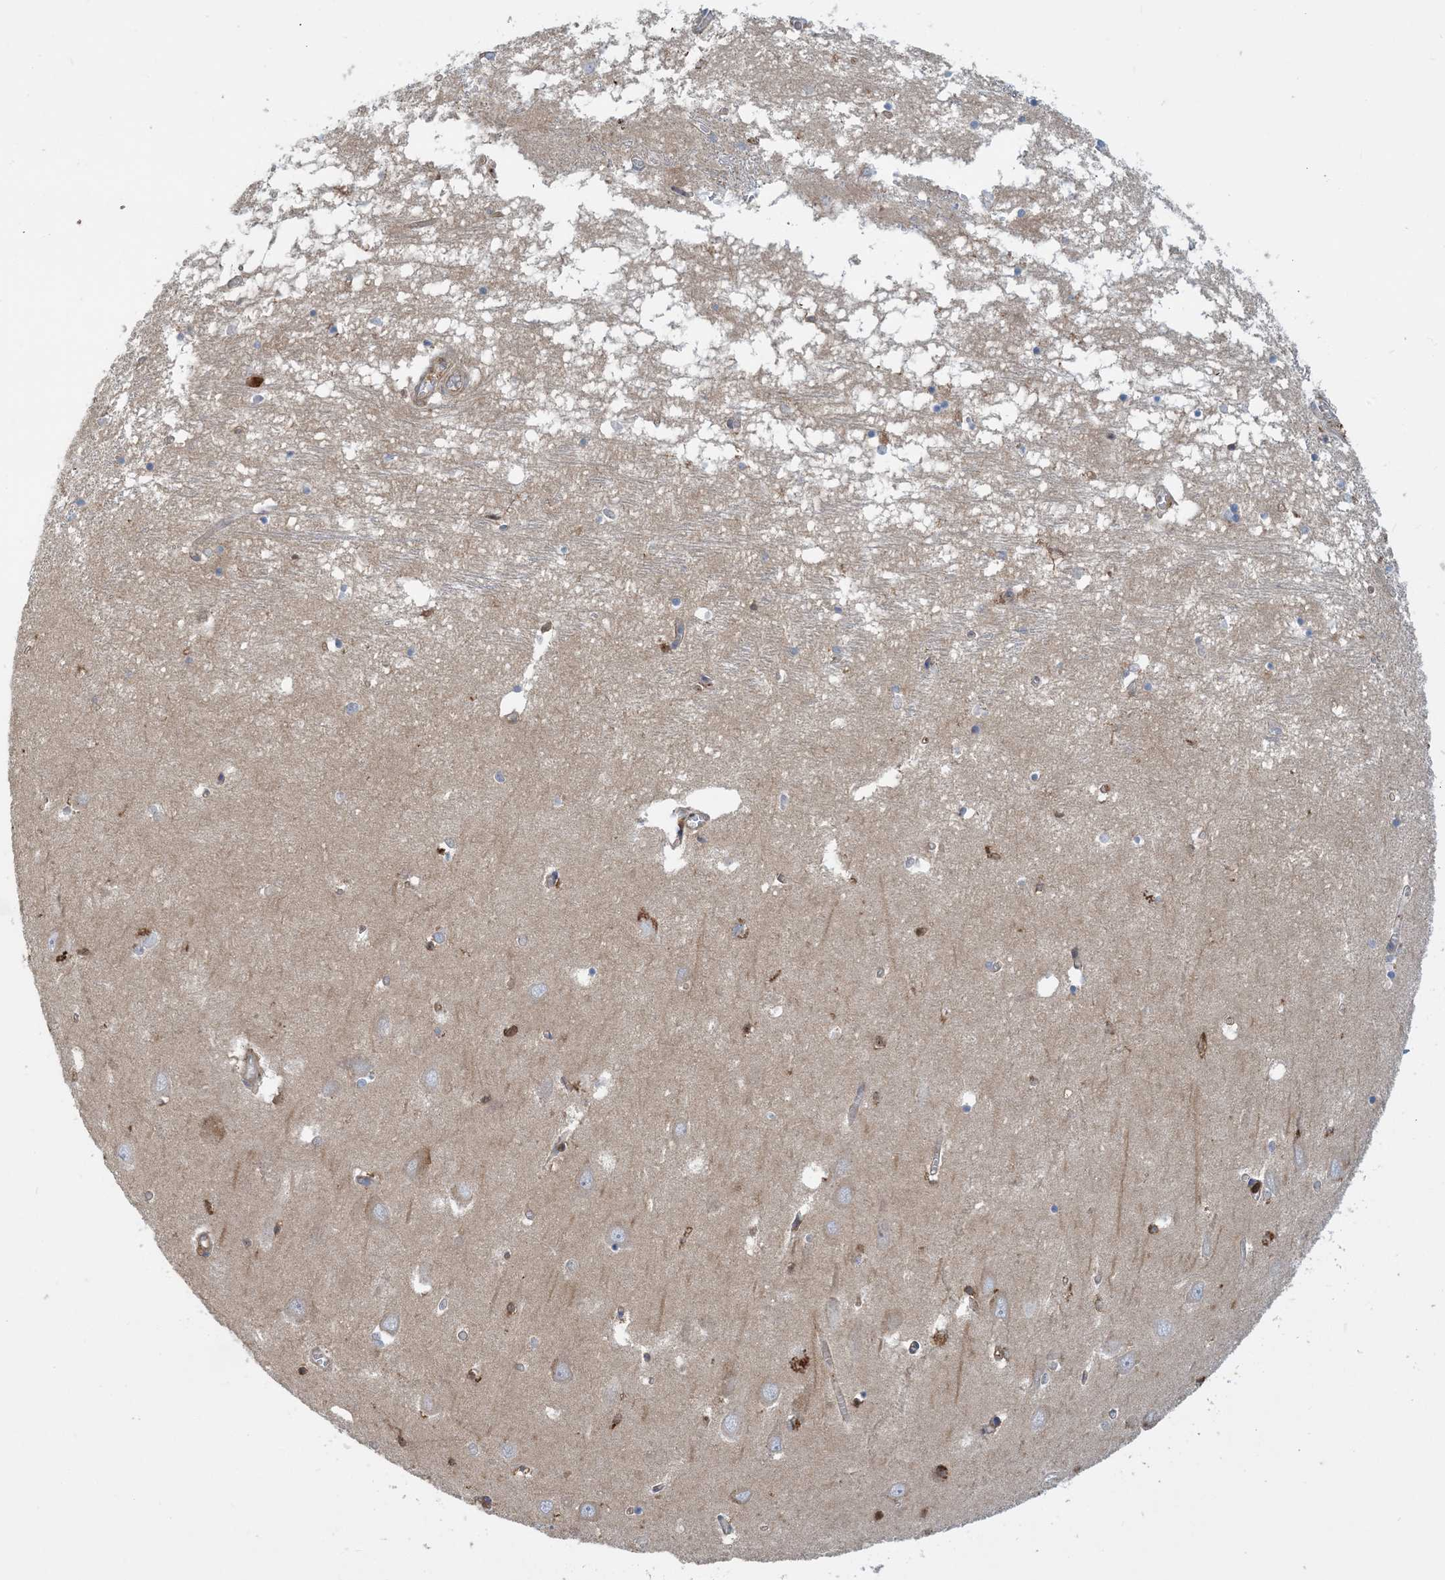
{"staining": {"intensity": "negative", "quantity": "none", "location": "none"}, "tissue": "hippocampus", "cell_type": "Glial cells", "image_type": "normal", "snomed": [{"axis": "morphology", "description": "Normal tissue, NOS"}, {"axis": "topography", "description": "Hippocampus"}], "caption": "Histopathology image shows no protein positivity in glial cells of normal hippocampus. Brightfield microscopy of immunohistochemistry (IHC) stained with DAB (3,3'-diaminobenzidine) (brown) and hematoxylin (blue), captured at high magnification.", "gene": "SFMBT2", "patient": {"sex": "male", "age": 70}}